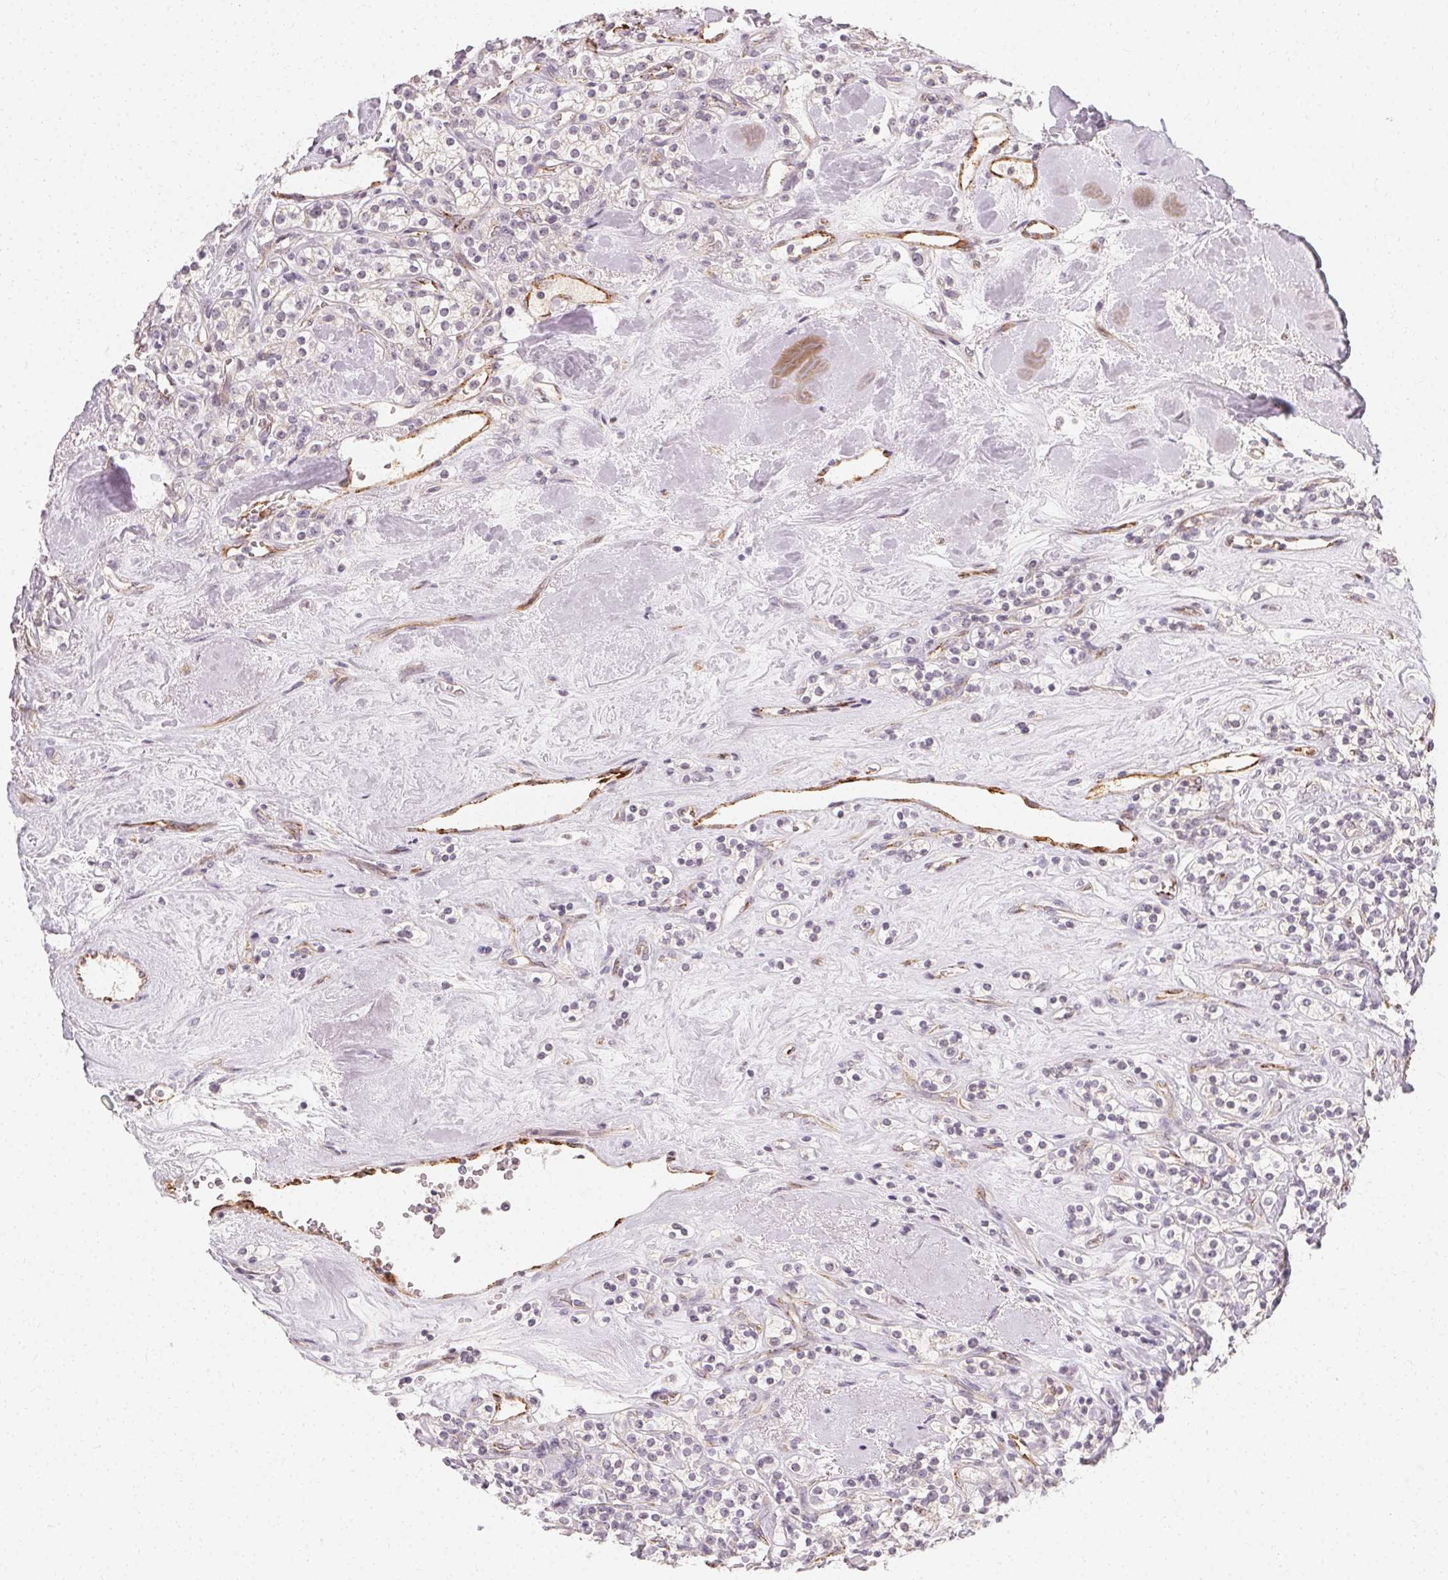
{"staining": {"intensity": "negative", "quantity": "none", "location": "none"}, "tissue": "renal cancer", "cell_type": "Tumor cells", "image_type": "cancer", "snomed": [{"axis": "morphology", "description": "Adenocarcinoma, NOS"}, {"axis": "topography", "description": "Kidney"}], "caption": "Immunohistochemistry of adenocarcinoma (renal) demonstrates no staining in tumor cells.", "gene": "CLCNKB", "patient": {"sex": "male", "age": 77}}